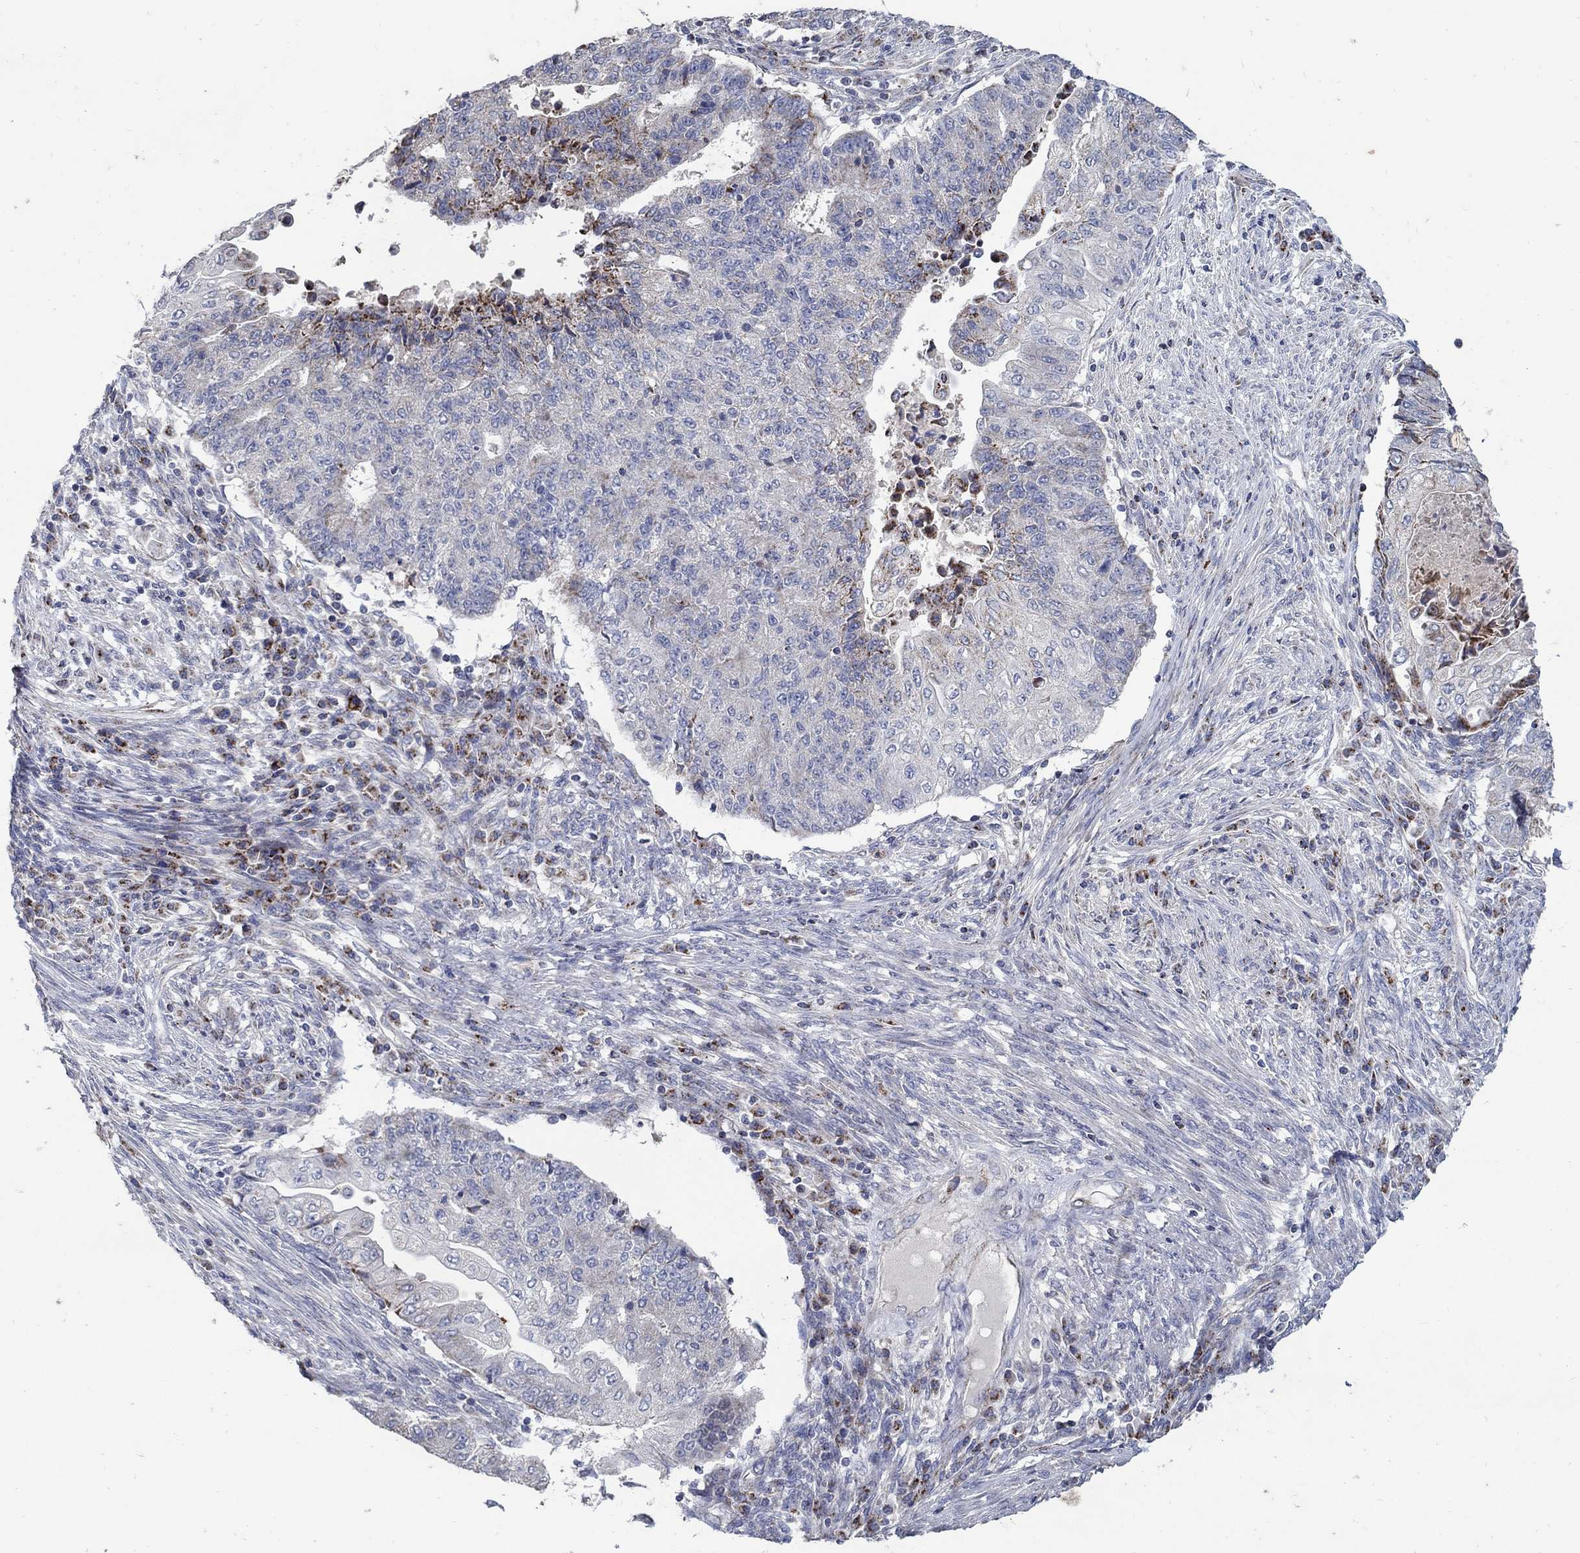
{"staining": {"intensity": "moderate", "quantity": "<25%", "location": "cytoplasmic/membranous"}, "tissue": "endometrial cancer", "cell_type": "Tumor cells", "image_type": "cancer", "snomed": [{"axis": "morphology", "description": "Adenocarcinoma, NOS"}, {"axis": "topography", "description": "Uterus"}, {"axis": "topography", "description": "Endometrium"}], "caption": "Endometrial cancer stained with a protein marker displays moderate staining in tumor cells.", "gene": "HMX2", "patient": {"sex": "female", "age": 54}}